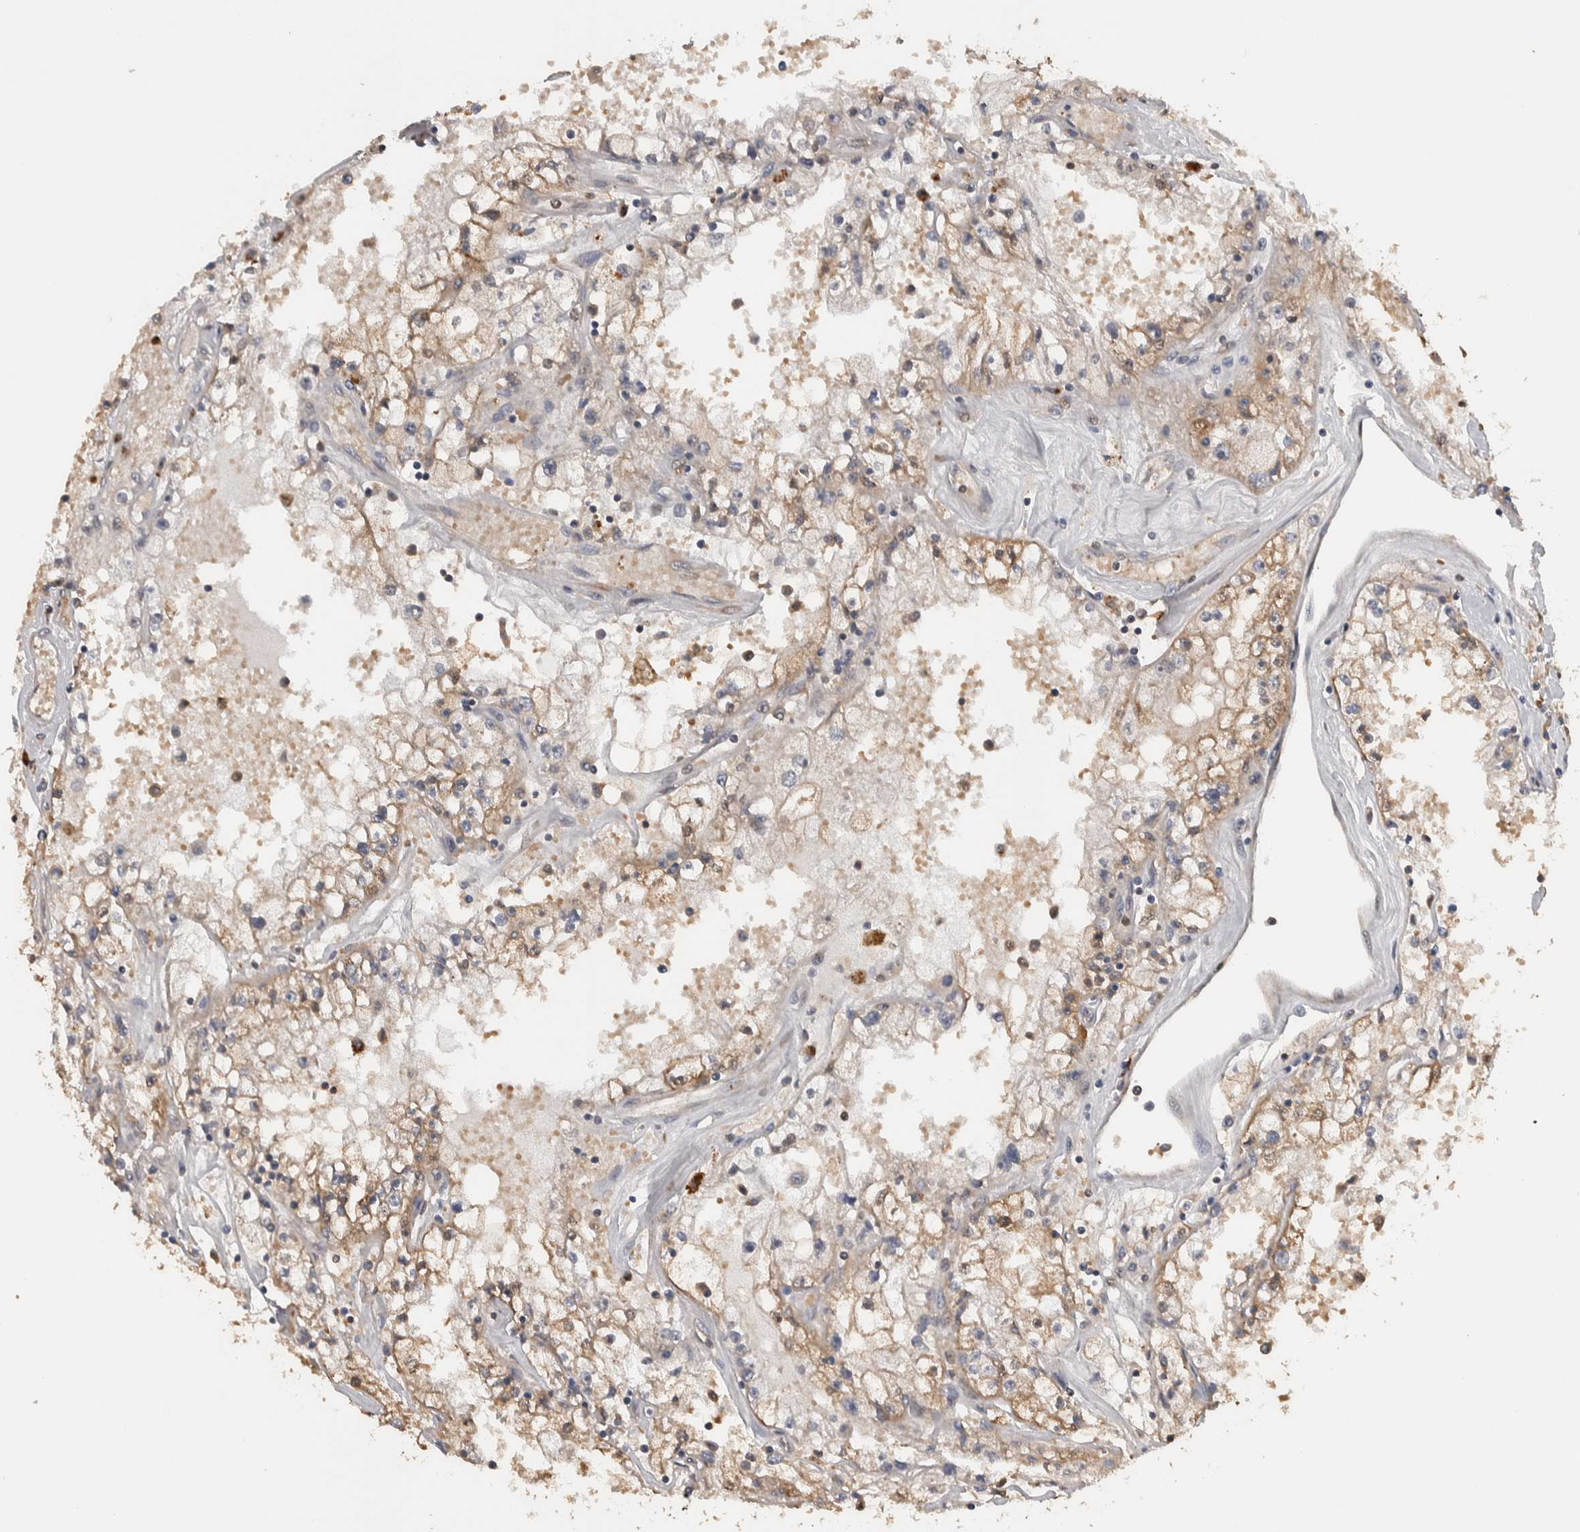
{"staining": {"intensity": "negative", "quantity": "none", "location": "none"}, "tissue": "renal cancer", "cell_type": "Tumor cells", "image_type": "cancer", "snomed": [{"axis": "morphology", "description": "Adenocarcinoma, NOS"}, {"axis": "topography", "description": "Kidney"}], "caption": "High power microscopy image of an IHC micrograph of adenocarcinoma (renal), revealing no significant staining in tumor cells. (DAB (3,3'-diaminobenzidine) immunohistochemistry visualized using brightfield microscopy, high magnification).", "gene": "DVL2", "patient": {"sex": "male", "age": 56}}